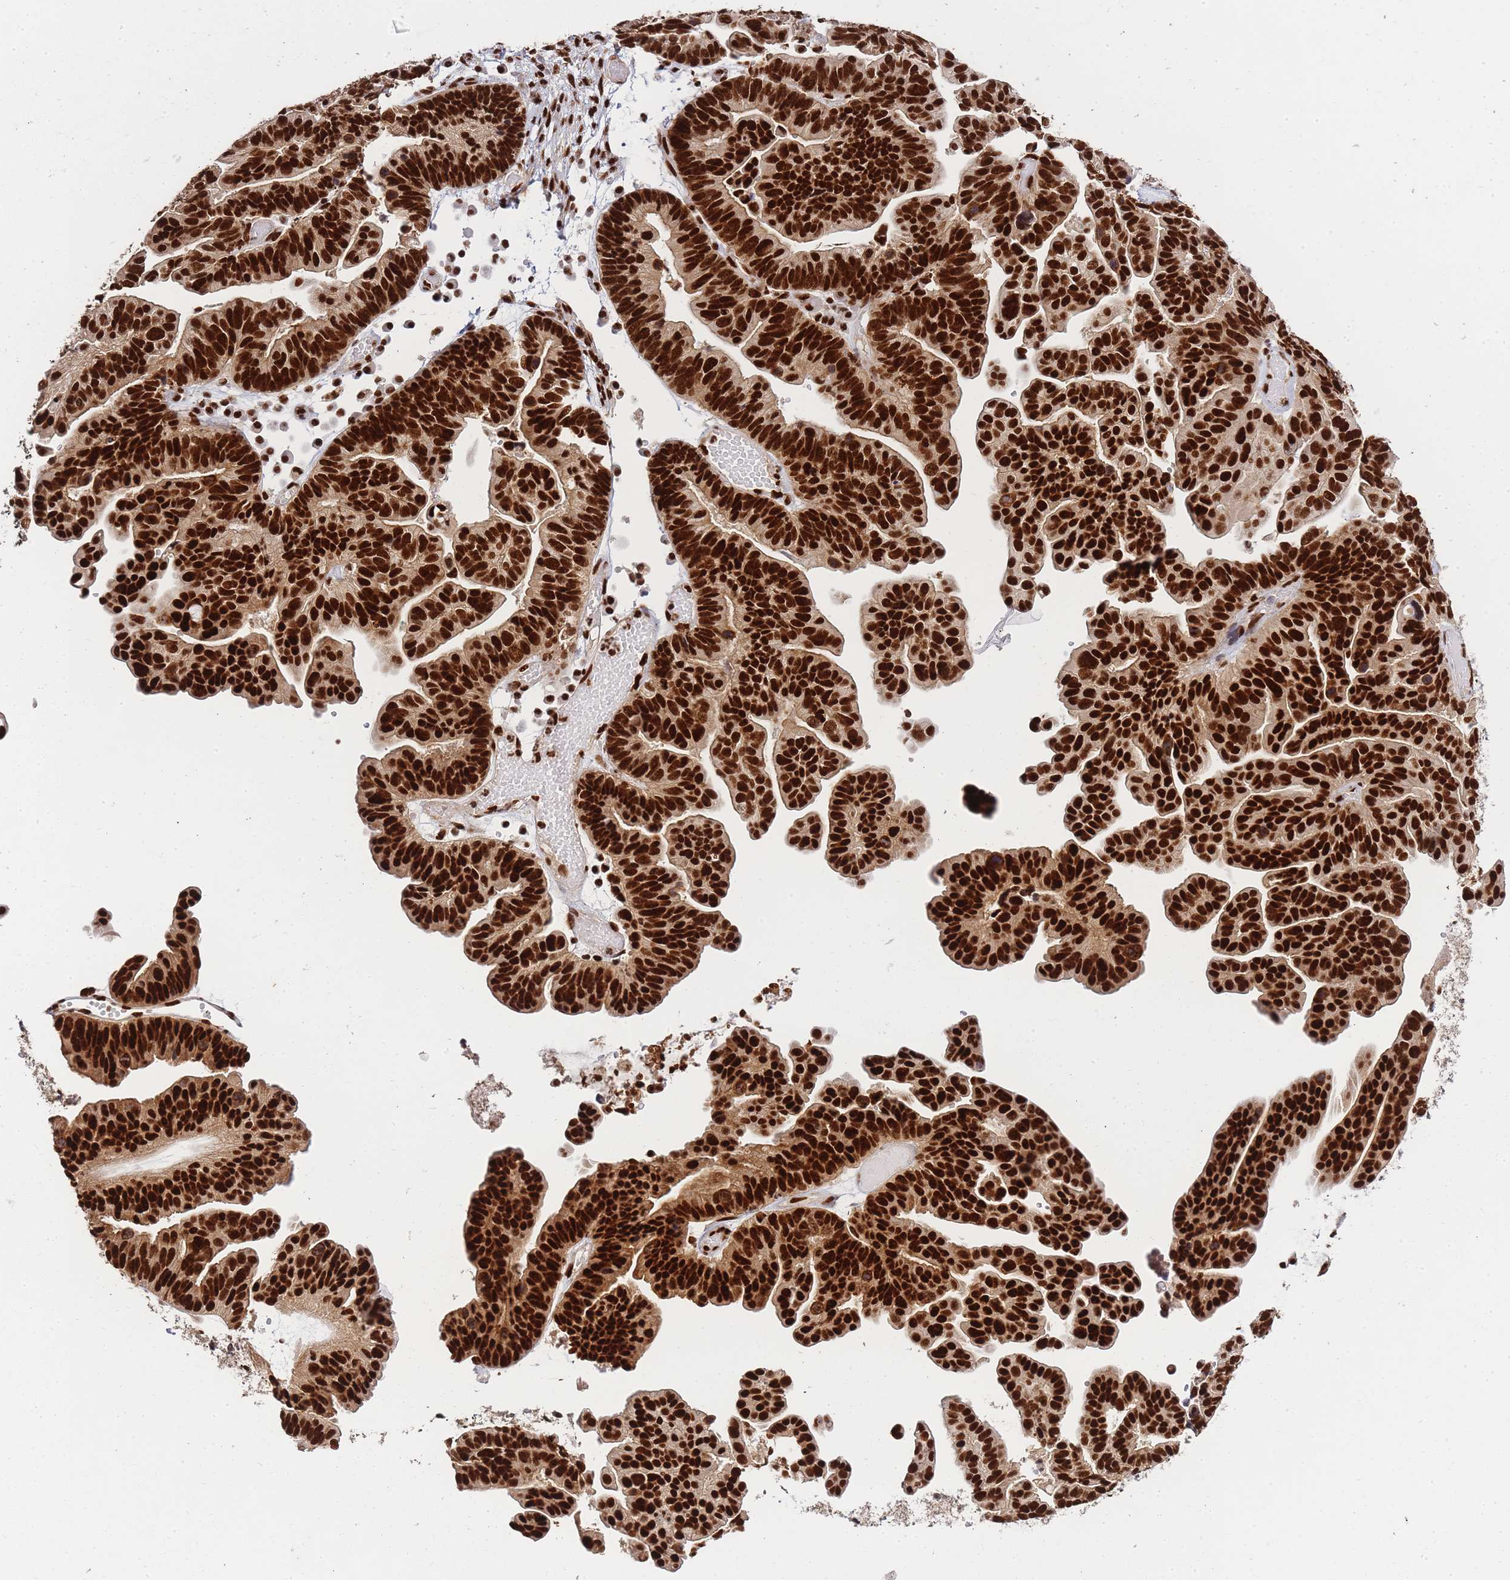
{"staining": {"intensity": "strong", "quantity": ">75%", "location": "nuclear"}, "tissue": "ovarian cancer", "cell_type": "Tumor cells", "image_type": "cancer", "snomed": [{"axis": "morphology", "description": "Cystadenocarcinoma, serous, NOS"}, {"axis": "topography", "description": "Ovary"}], "caption": "Ovarian cancer (serous cystadenocarcinoma) stained with a brown dye demonstrates strong nuclear positive positivity in approximately >75% of tumor cells.", "gene": "PRKDC", "patient": {"sex": "female", "age": 56}}